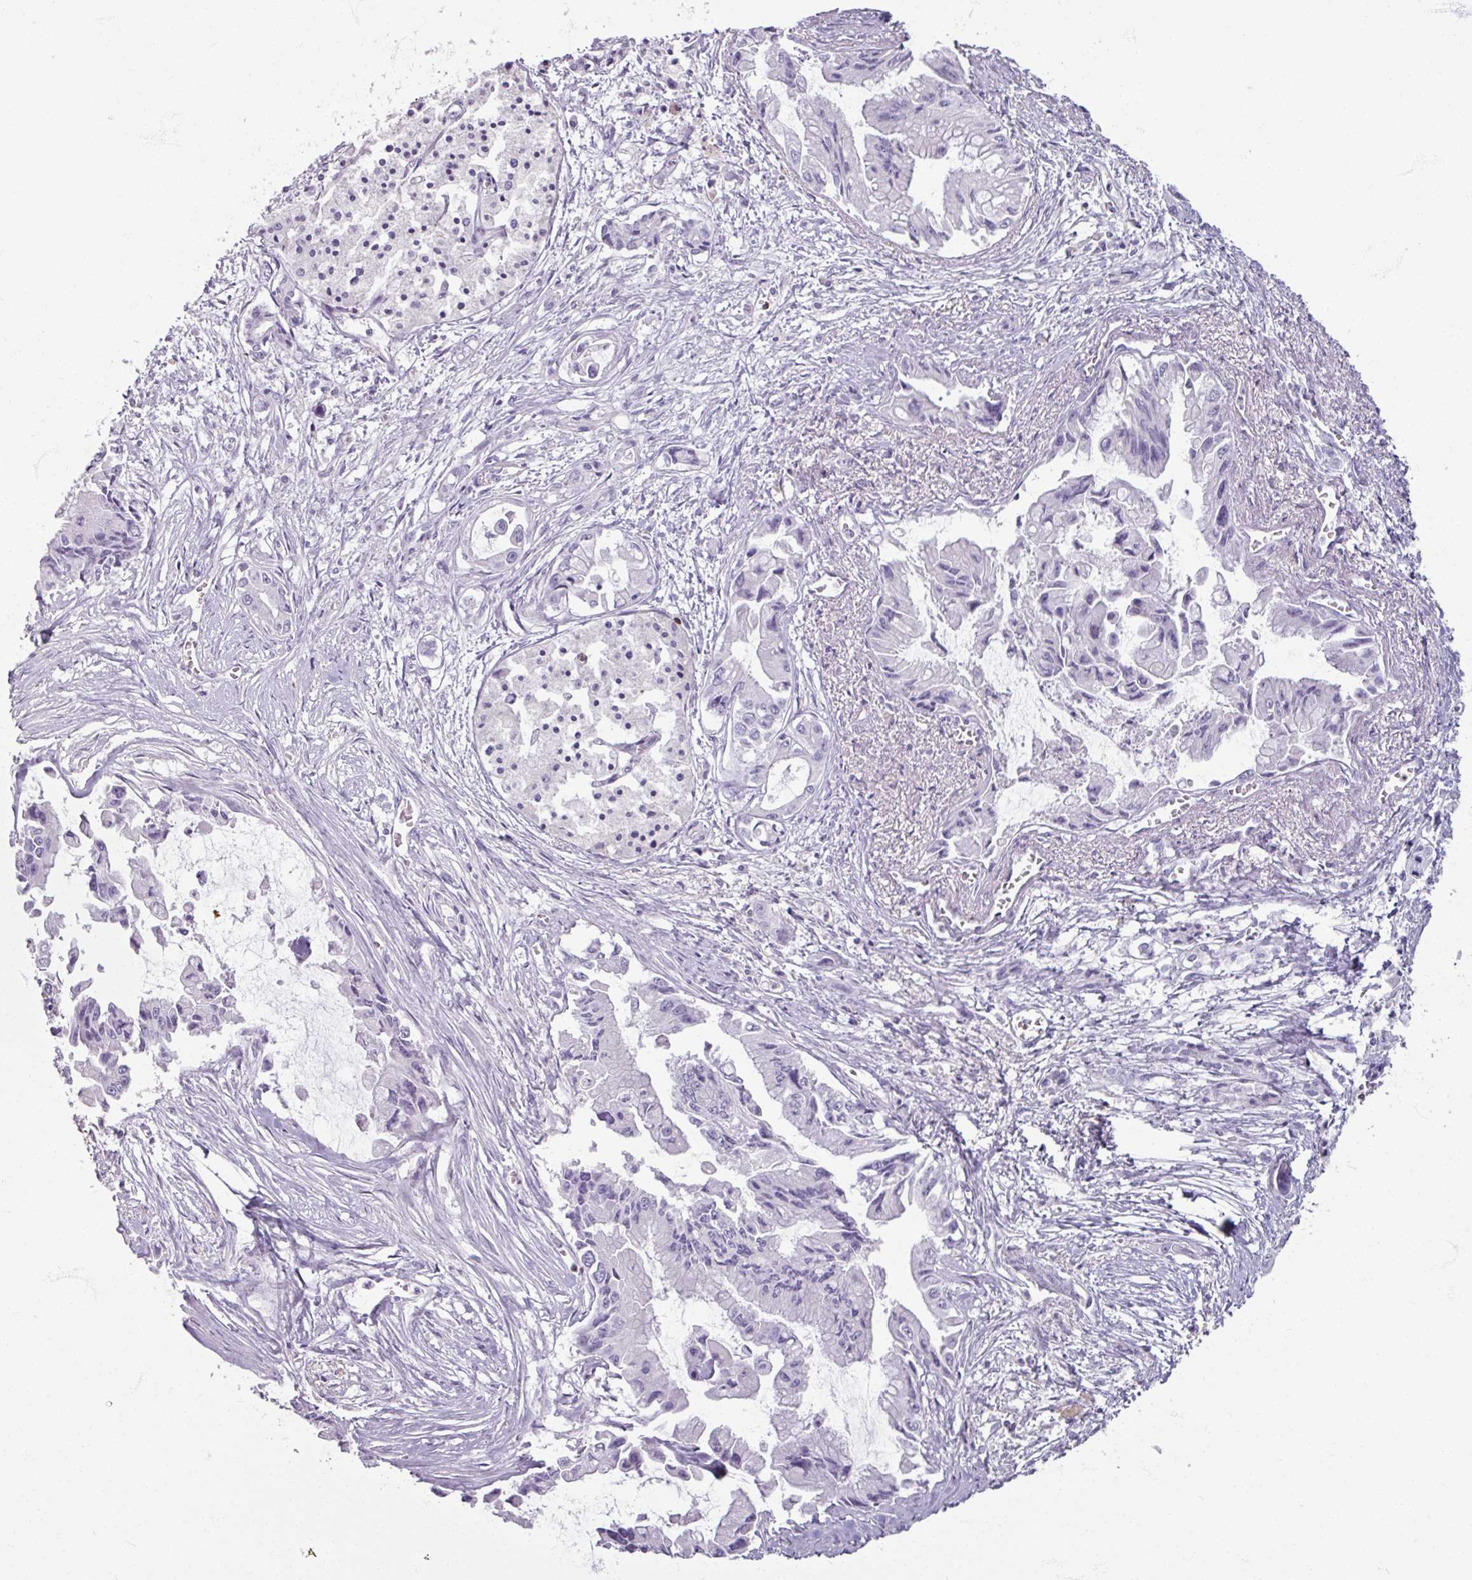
{"staining": {"intensity": "negative", "quantity": "none", "location": "none"}, "tissue": "pancreatic cancer", "cell_type": "Tumor cells", "image_type": "cancer", "snomed": [{"axis": "morphology", "description": "Adenocarcinoma, NOS"}, {"axis": "topography", "description": "Pancreas"}], "caption": "Photomicrograph shows no significant protein staining in tumor cells of adenocarcinoma (pancreatic). Nuclei are stained in blue.", "gene": "PTPRC", "patient": {"sex": "male", "age": 84}}